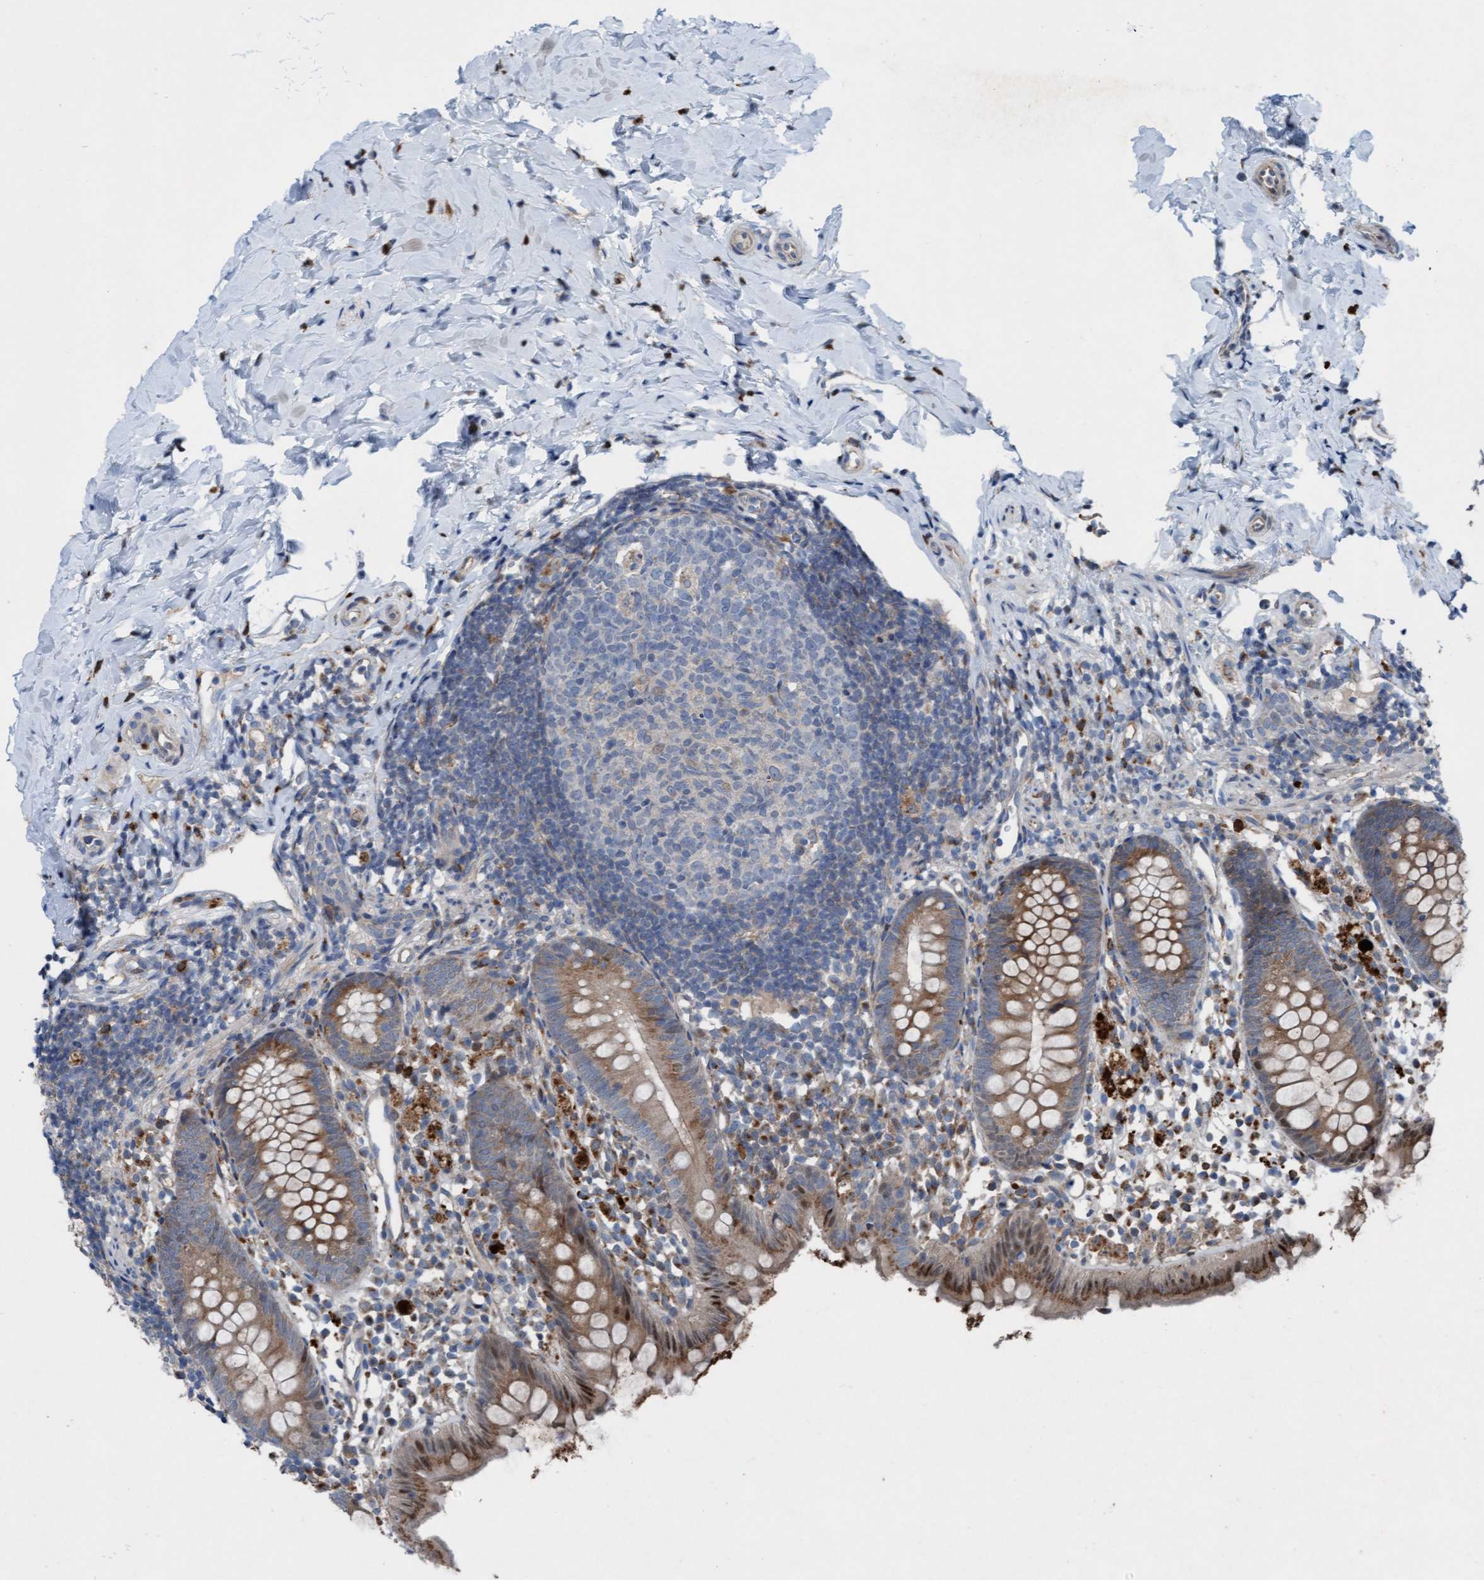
{"staining": {"intensity": "strong", "quantity": "25%-75%", "location": "cytoplasmic/membranous,nuclear"}, "tissue": "appendix", "cell_type": "Glandular cells", "image_type": "normal", "snomed": [{"axis": "morphology", "description": "Normal tissue, NOS"}, {"axis": "topography", "description": "Appendix"}], "caption": "Human appendix stained for a protein (brown) exhibits strong cytoplasmic/membranous,nuclear positive staining in about 25%-75% of glandular cells.", "gene": "KLHL26", "patient": {"sex": "female", "age": 20}}